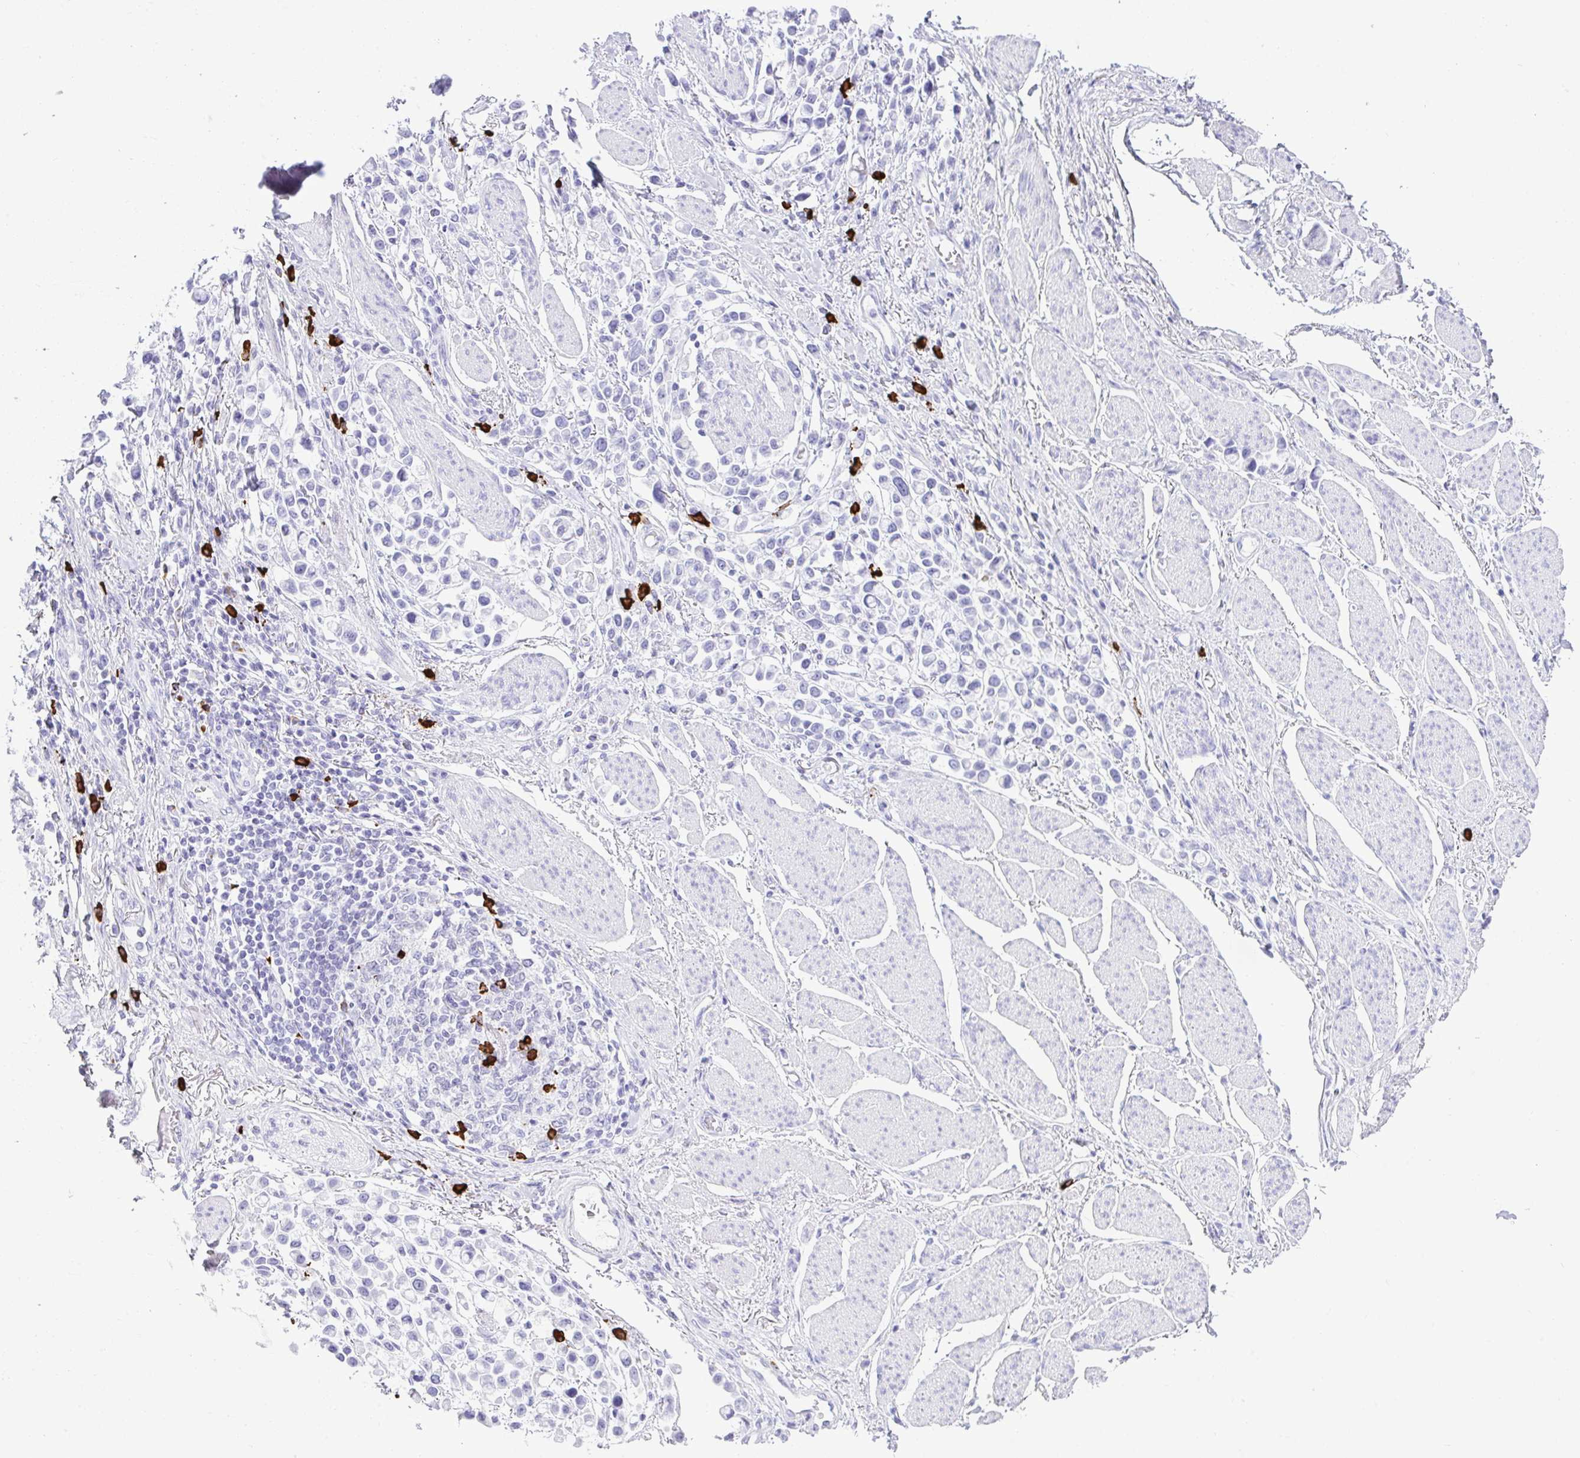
{"staining": {"intensity": "negative", "quantity": "none", "location": "none"}, "tissue": "stomach cancer", "cell_type": "Tumor cells", "image_type": "cancer", "snomed": [{"axis": "morphology", "description": "Adenocarcinoma, NOS"}, {"axis": "topography", "description": "Stomach"}], "caption": "Tumor cells are negative for protein expression in human stomach adenocarcinoma.", "gene": "CDADC1", "patient": {"sex": "female", "age": 81}}